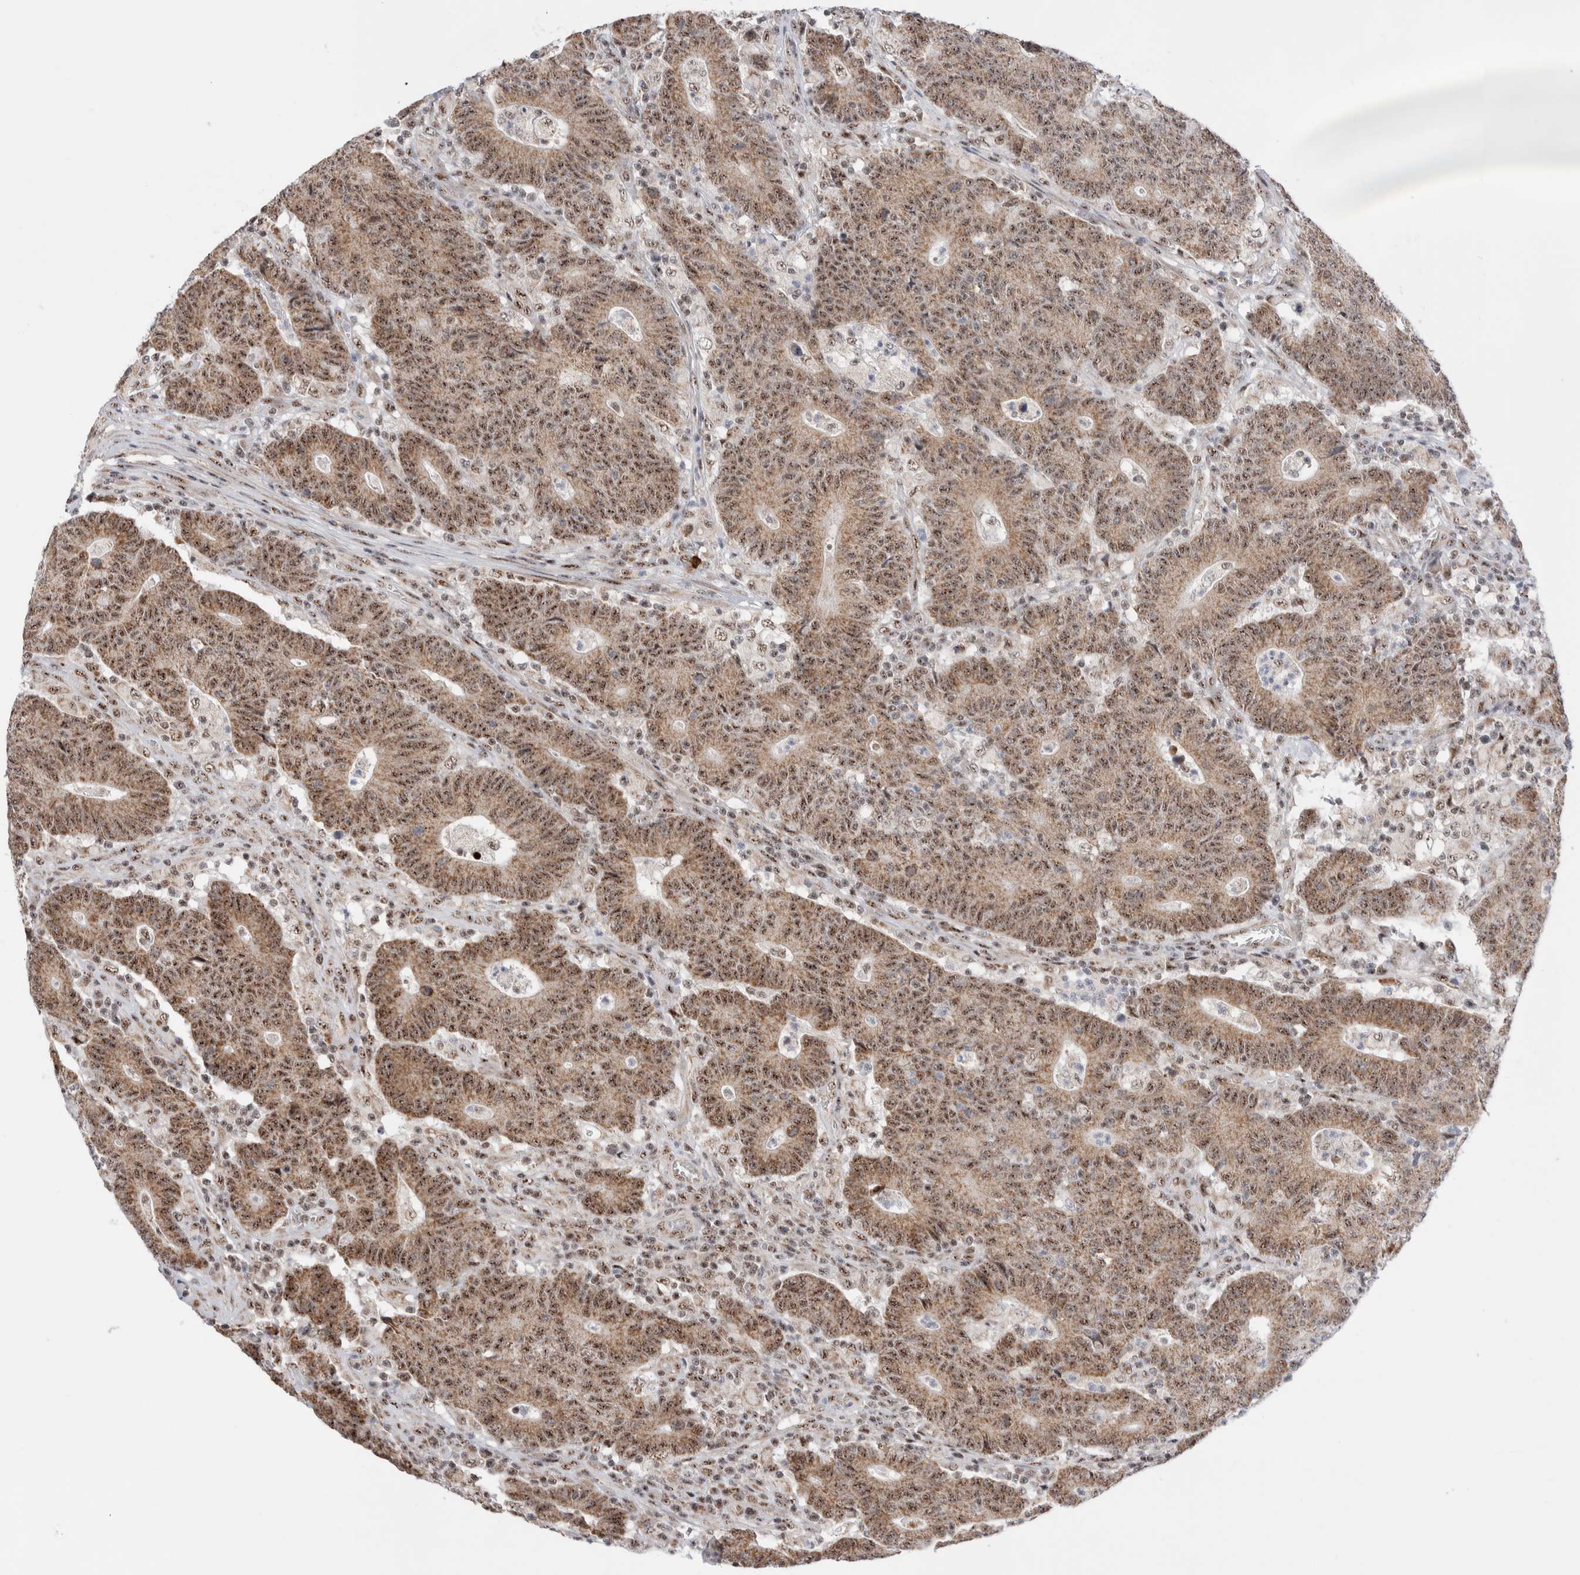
{"staining": {"intensity": "moderate", "quantity": ">75%", "location": "cytoplasmic/membranous,nuclear"}, "tissue": "colorectal cancer", "cell_type": "Tumor cells", "image_type": "cancer", "snomed": [{"axis": "morphology", "description": "Normal tissue, NOS"}, {"axis": "morphology", "description": "Adenocarcinoma, NOS"}, {"axis": "topography", "description": "Colon"}], "caption": "An immunohistochemistry (IHC) histopathology image of tumor tissue is shown. Protein staining in brown highlights moderate cytoplasmic/membranous and nuclear positivity in colorectal cancer (adenocarcinoma) within tumor cells.", "gene": "ZNF695", "patient": {"sex": "female", "age": 75}}